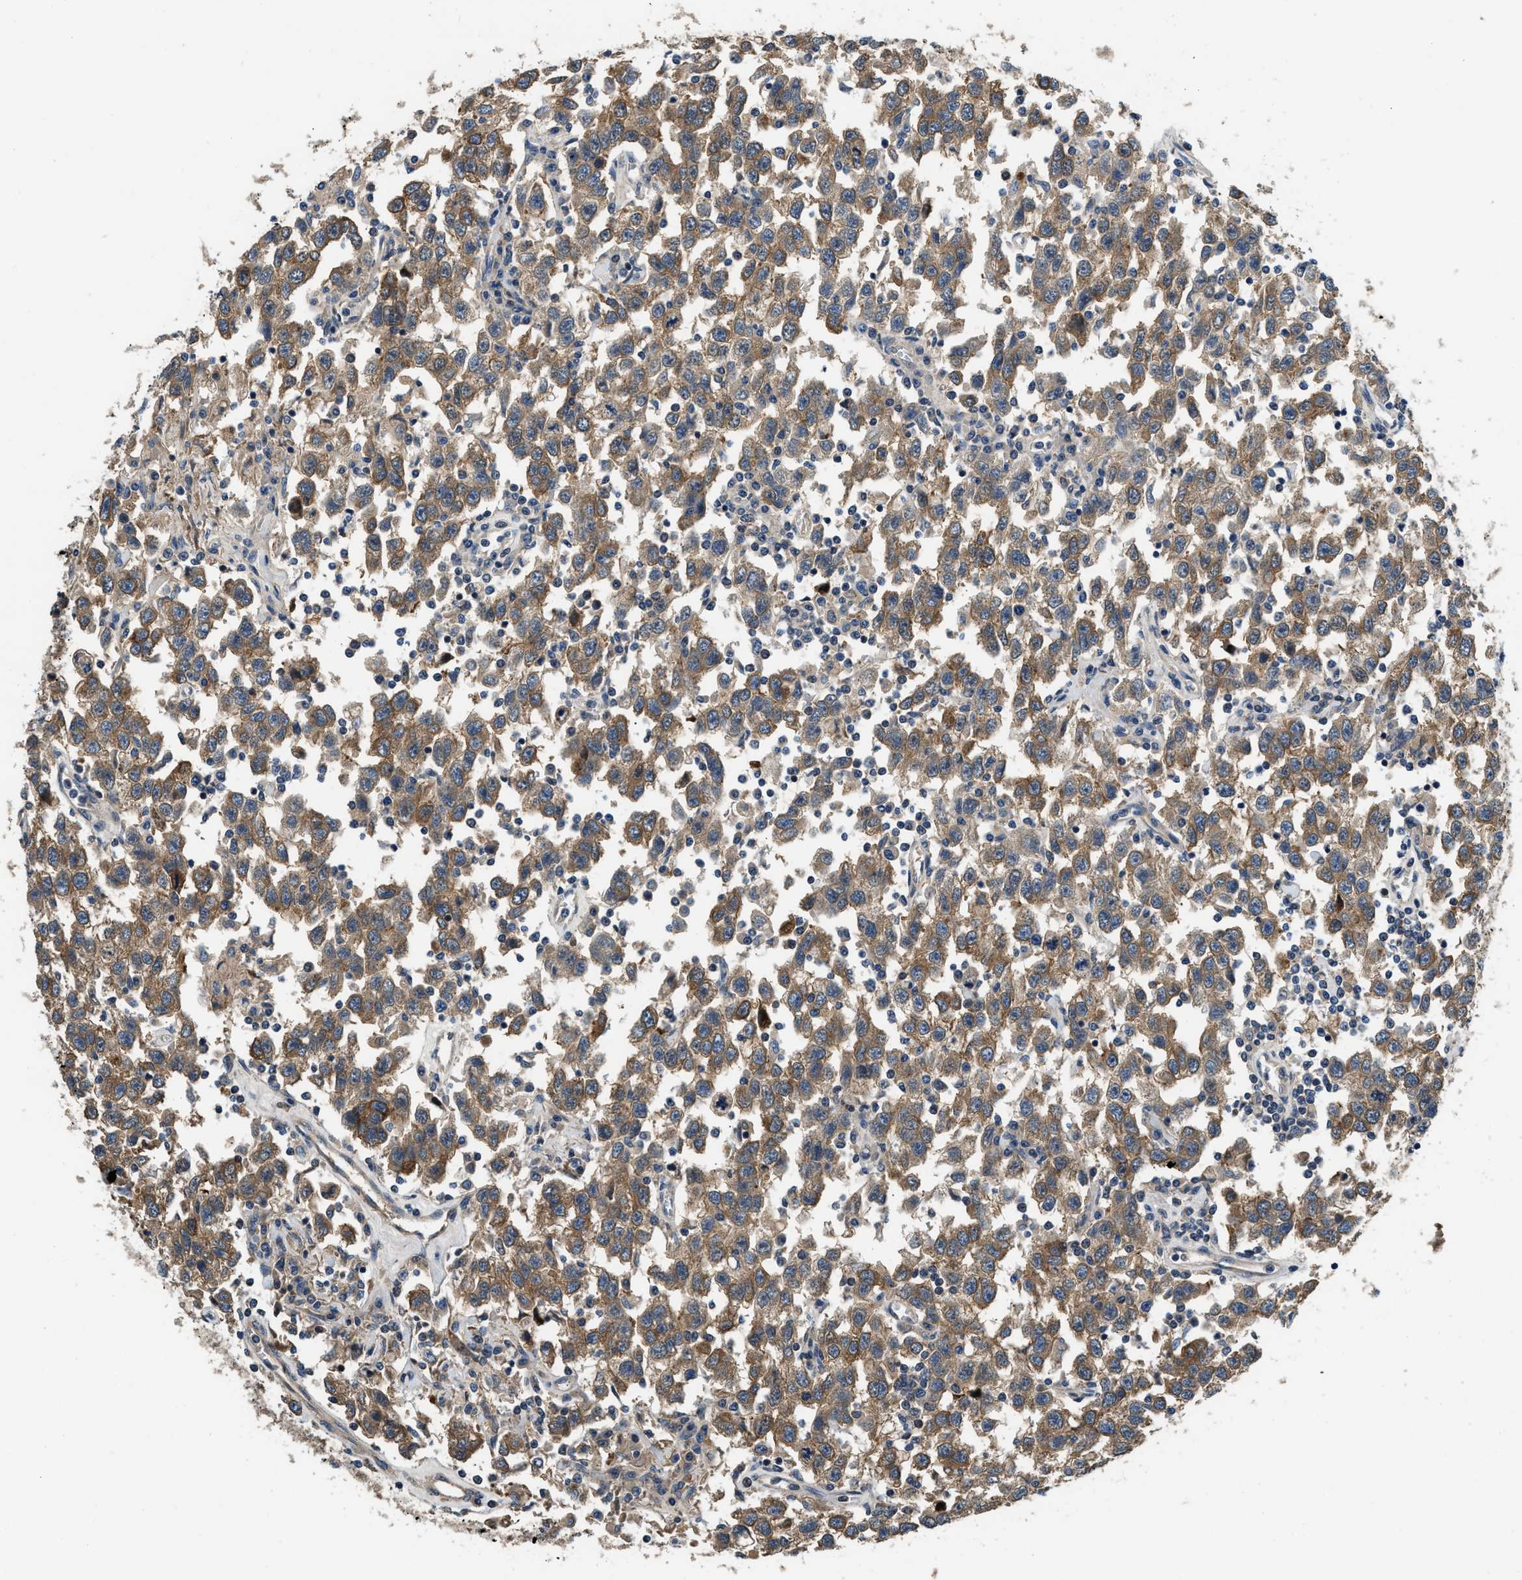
{"staining": {"intensity": "moderate", "quantity": ">75%", "location": "cytoplasmic/membranous"}, "tissue": "testis cancer", "cell_type": "Tumor cells", "image_type": "cancer", "snomed": [{"axis": "morphology", "description": "Seminoma, NOS"}, {"axis": "topography", "description": "Testis"}], "caption": "Immunohistochemistry (IHC) (DAB (3,3'-diaminobenzidine)) staining of seminoma (testis) demonstrates moderate cytoplasmic/membranous protein positivity in approximately >75% of tumor cells.", "gene": "IL3RA", "patient": {"sex": "male", "age": 41}}